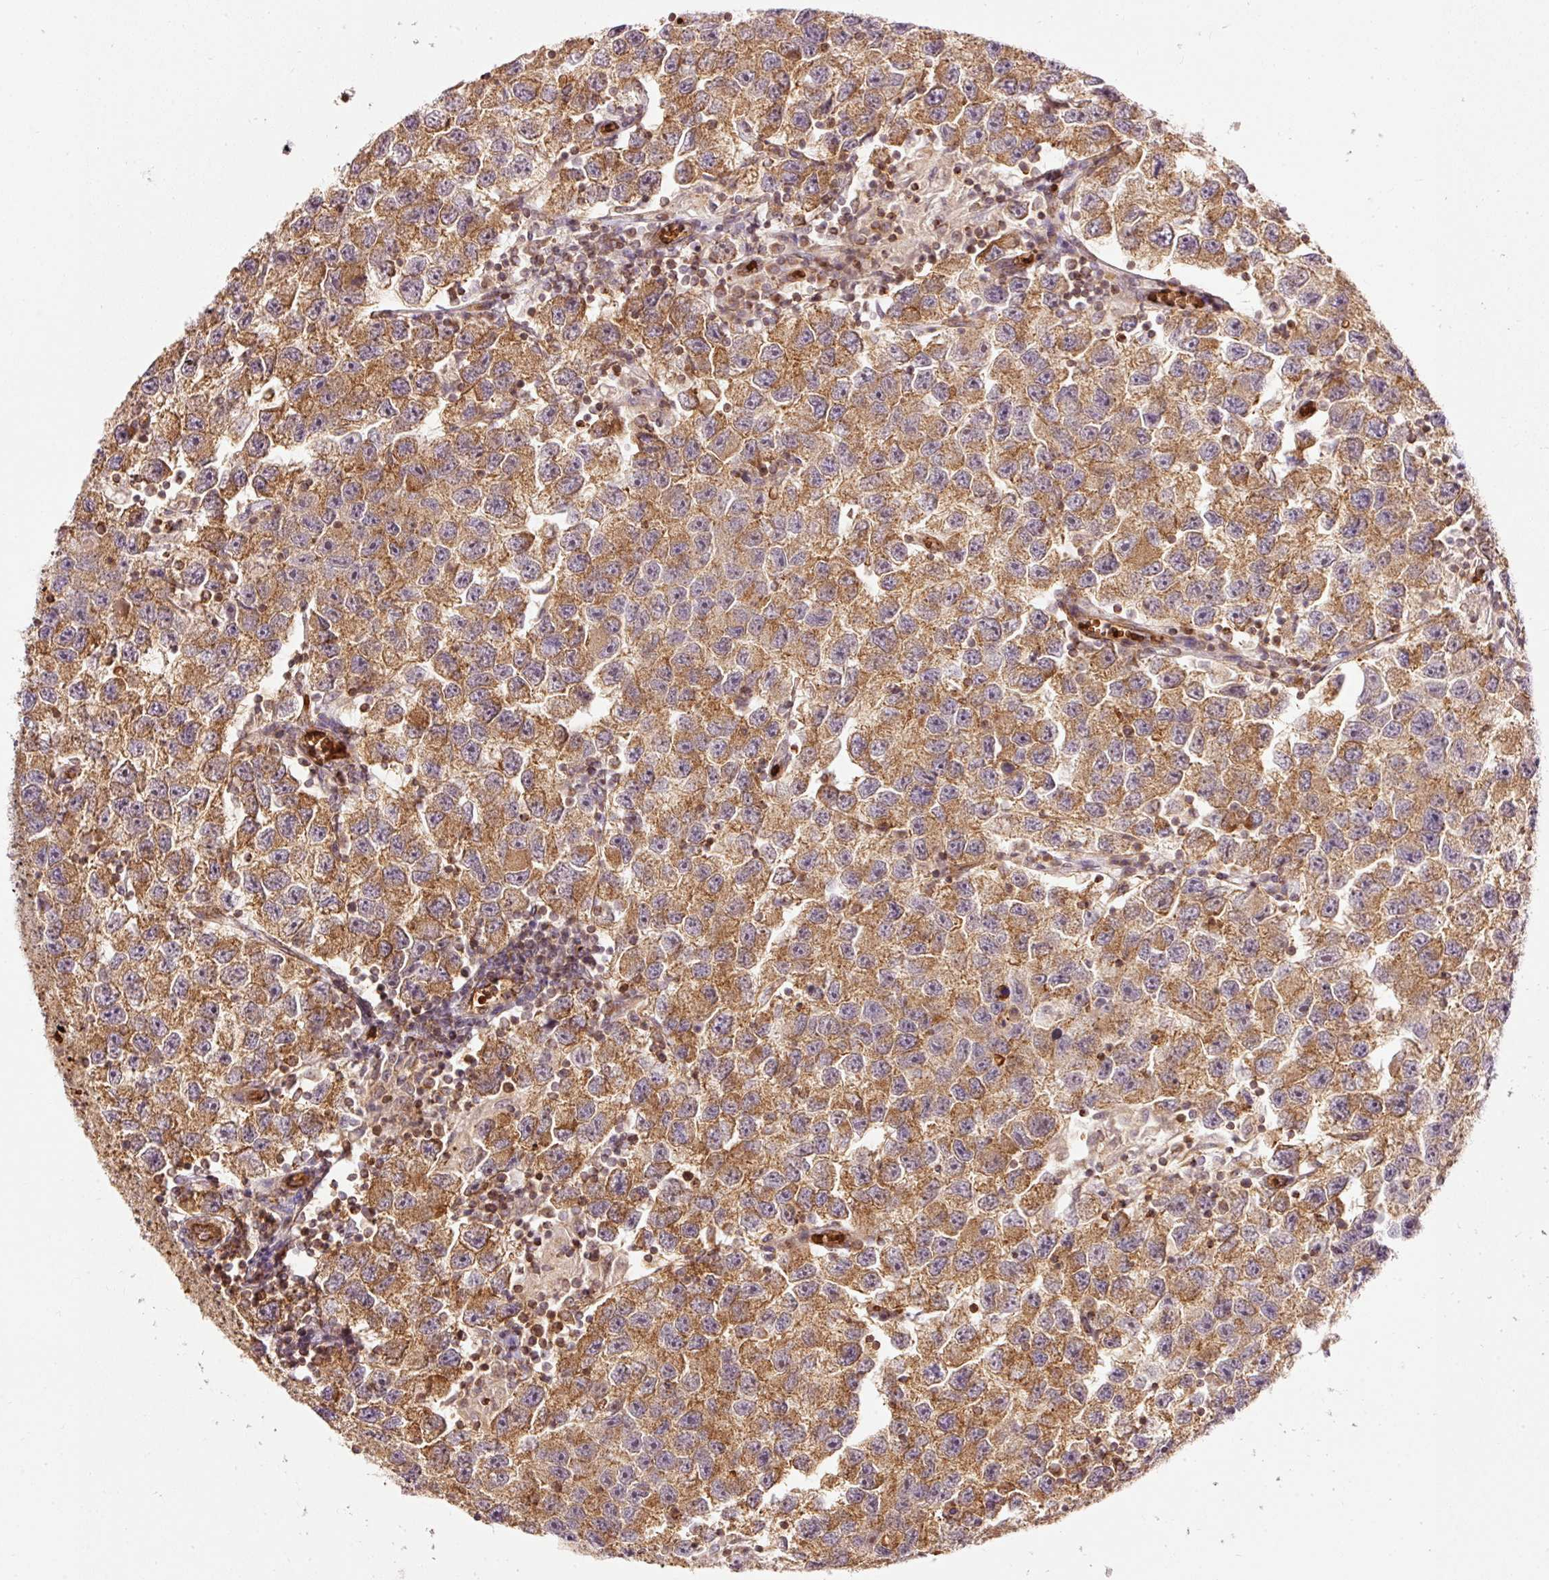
{"staining": {"intensity": "moderate", "quantity": ">75%", "location": "cytoplasmic/membranous"}, "tissue": "testis cancer", "cell_type": "Tumor cells", "image_type": "cancer", "snomed": [{"axis": "morphology", "description": "Seminoma, NOS"}, {"axis": "topography", "description": "Testis"}], "caption": "Immunohistochemistry of testis cancer (seminoma) demonstrates medium levels of moderate cytoplasmic/membranous expression in approximately >75% of tumor cells.", "gene": "ADCY4", "patient": {"sex": "male", "age": 26}}